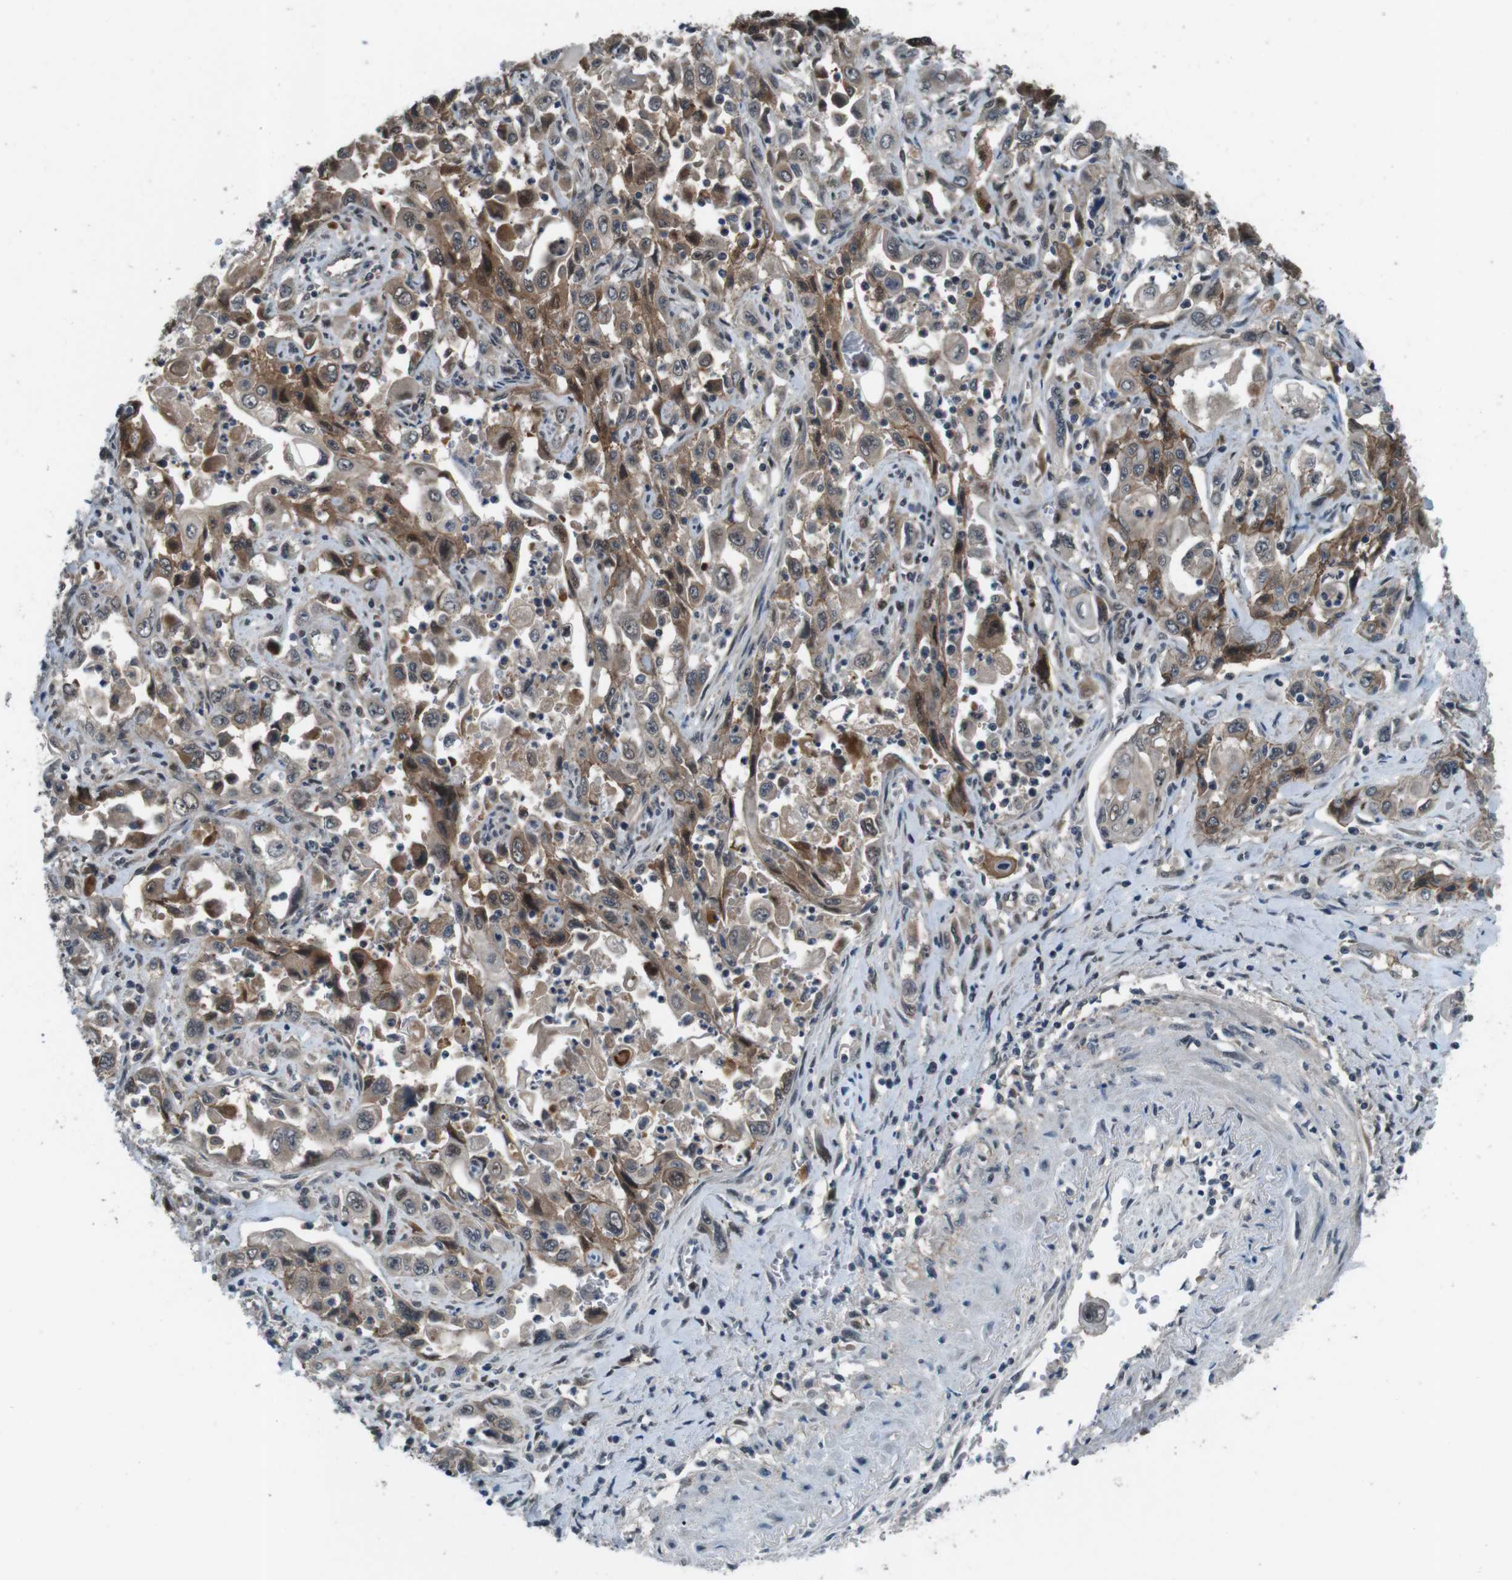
{"staining": {"intensity": "moderate", "quantity": ">75%", "location": "cytoplasmic/membranous"}, "tissue": "pancreatic cancer", "cell_type": "Tumor cells", "image_type": "cancer", "snomed": [{"axis": "morphology", "description": "Adenocarcinoma, NOS"}, {"axis": "topography", "description": "Pancreas"}], "caption": "This histopathology image exhibits immunohistochemistry (IHC) staining of pancreatic cancer, with medium moderate cytoplasmic/membranous expression in approximately >75% of tumor cells.", "gene": "LRP5", "patient": {"sex": "male", "age": 70}}